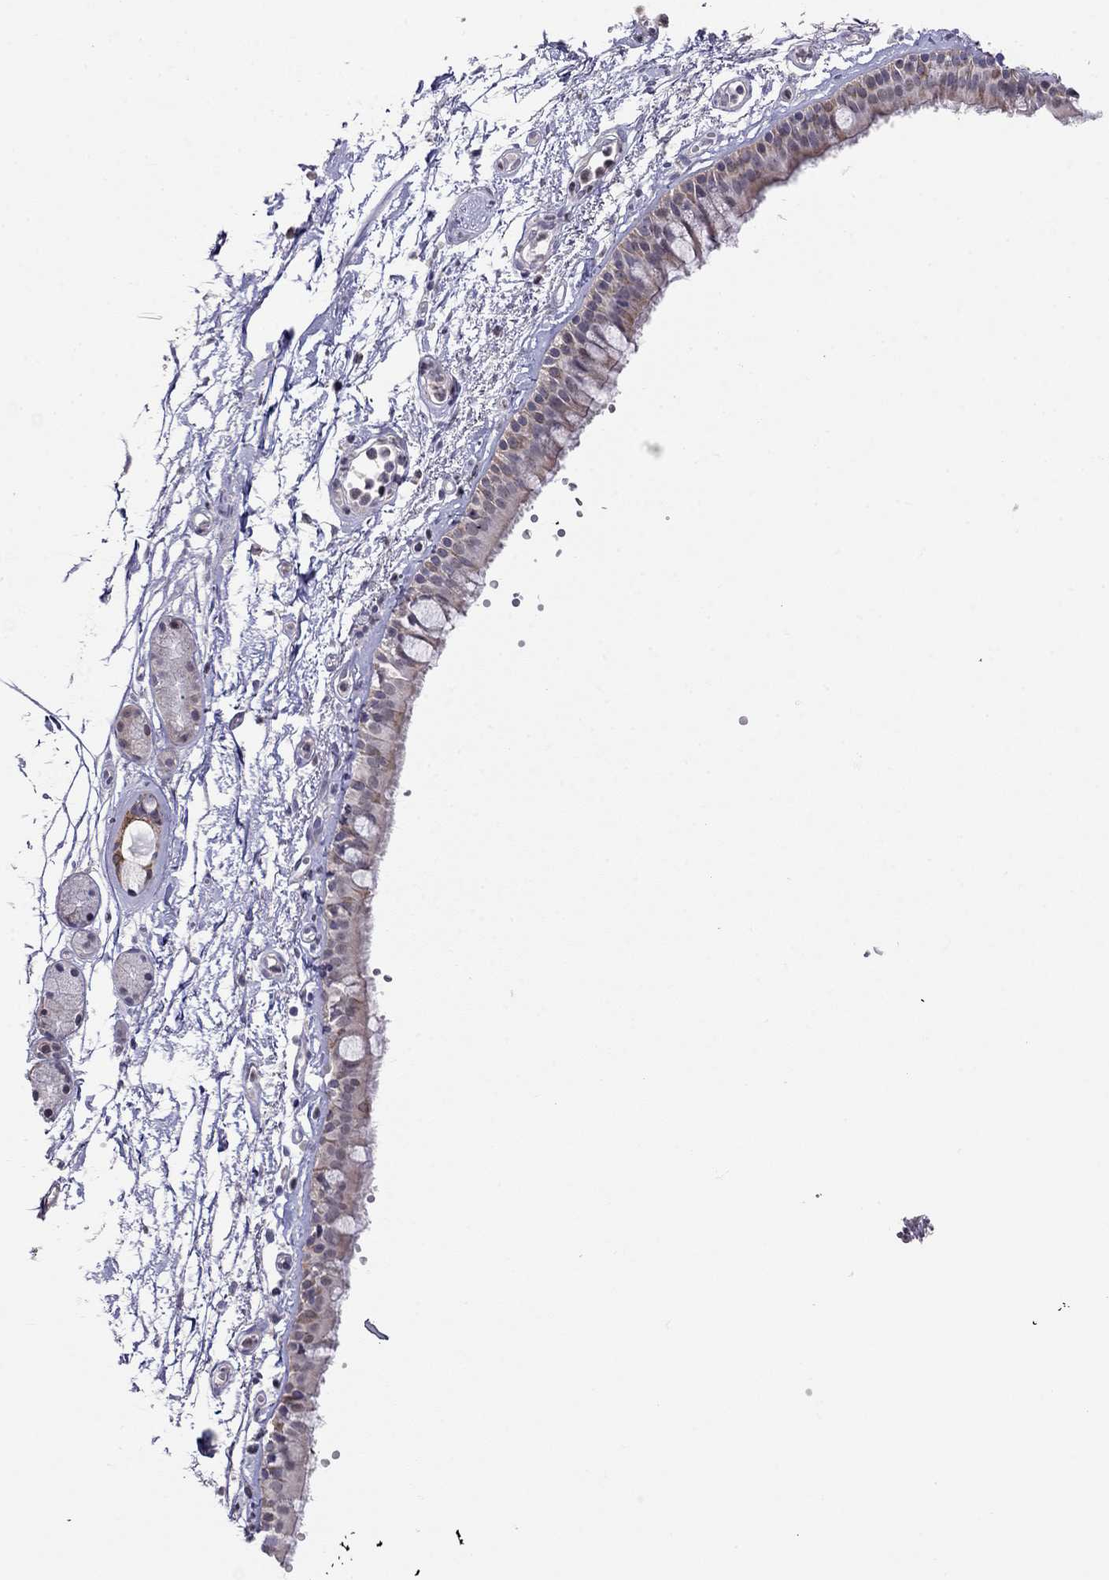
{"staining": {"intensity": "moderate", "quantity": "25%-75%", "location": "cytoplasmic/membranous"}, "tissue": "bronchus", "cell_type": "Respiratory epithelial cells", "image_type": "normal", "snomed": [{"axis": "morphology", "description": "Normal tissue, NOS"}, {"axis": "topography", "description": "Cartilage tissue"}, {"axis": "topography", "description": "Bronchus"}], "caption": "Immunohistochemistry (IHC) staining of normal bronchus, which shows medium levels of moderate cytoplasmic/membranous expression in about 25%-75% of respiratory epithelial cells indicating moderate cytoplasmic/membranous protein positivity. The staining was performed using DAB (brown) for protein detection and nuclei were counterstained in hematoxylin (blue).", "gene": "LRRC39", "patient": {"sex": "male", "age": 66}}